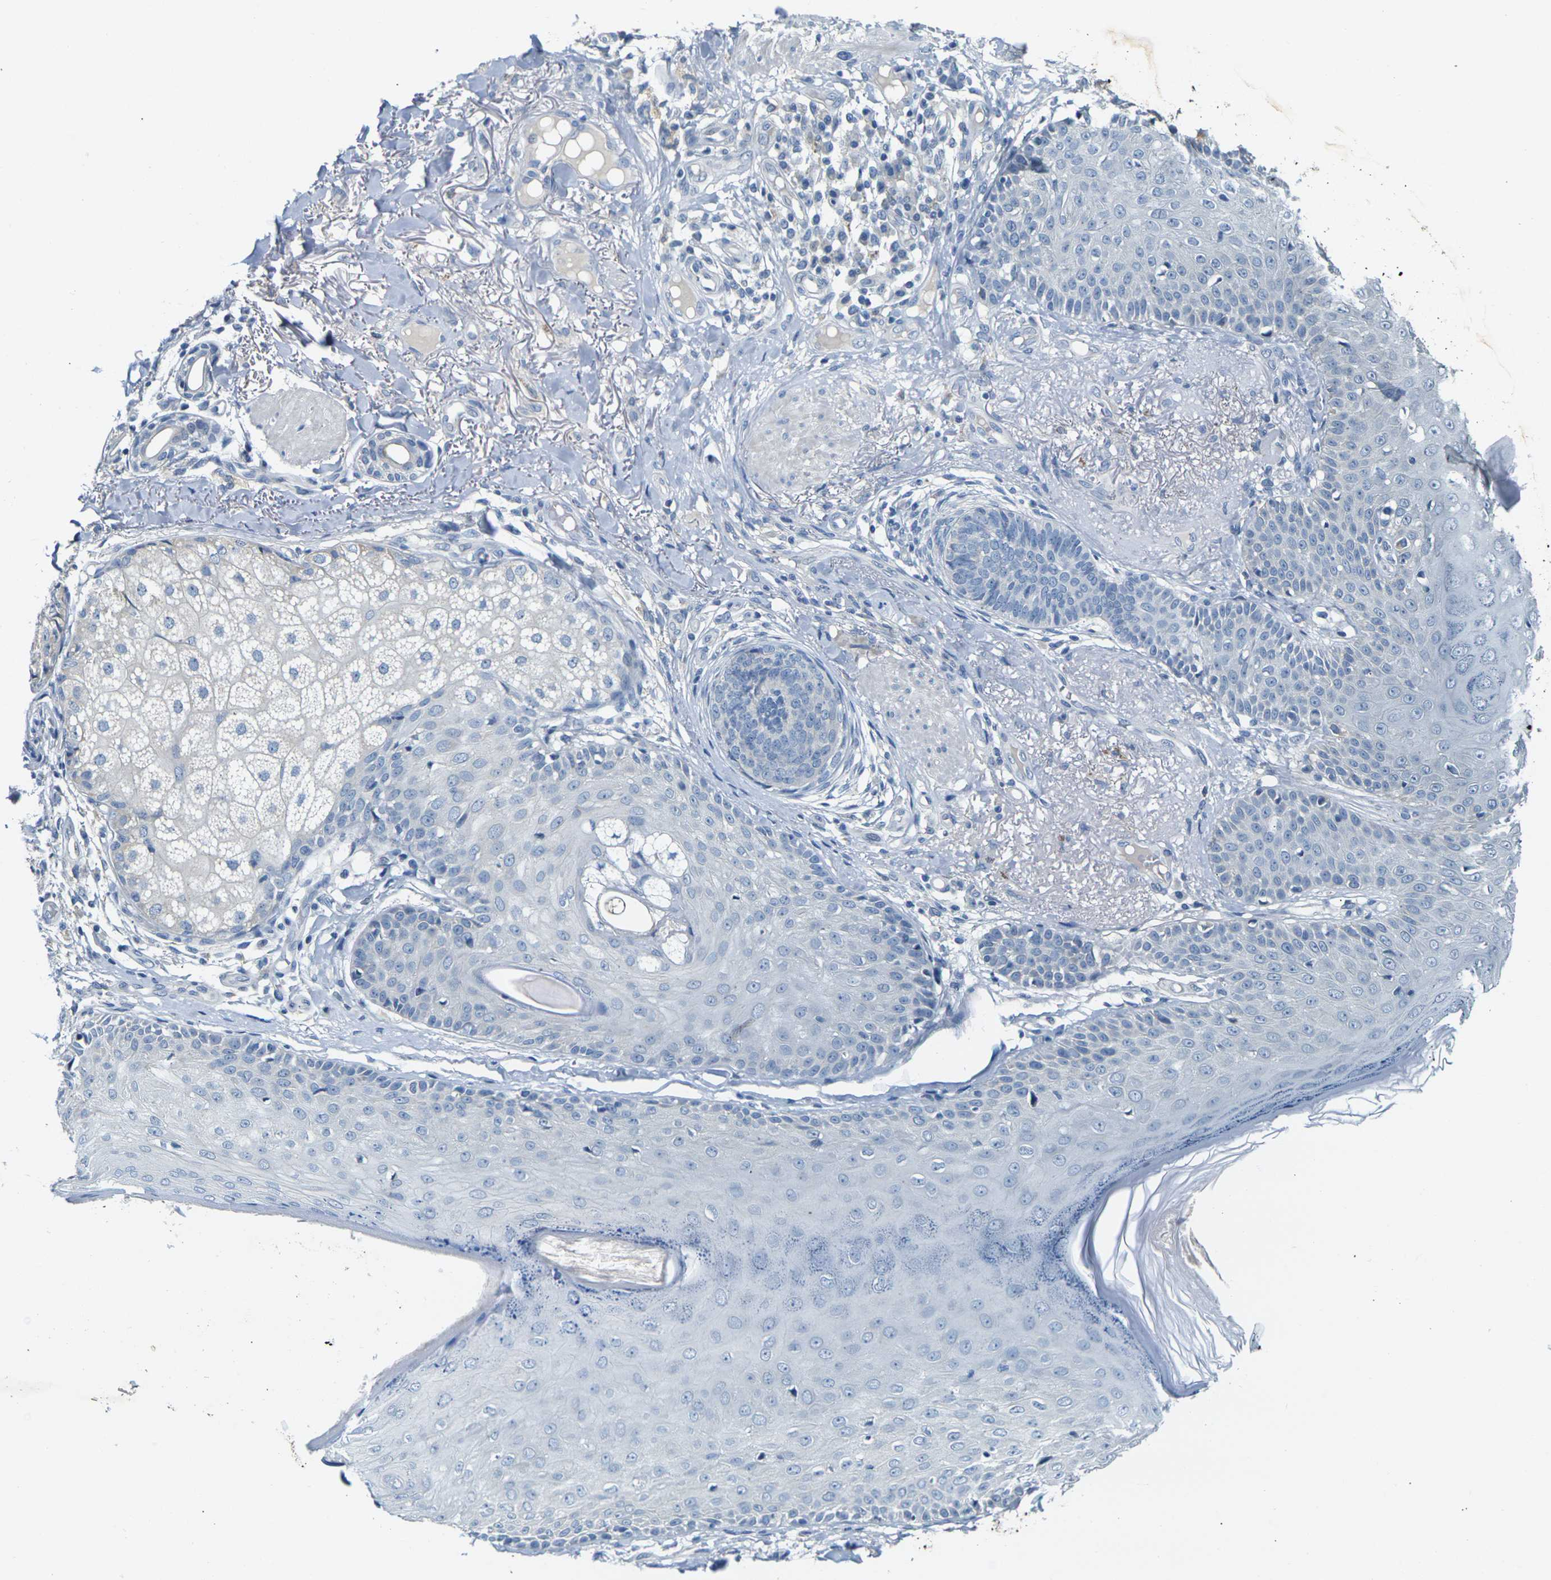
{"staining": {"intensity": "negative", "quantity": "none", "location": "none"}, "tissue": "skin cancer", "cell_type": "Tumor cells", "image_type": "cancer", "snomed": [{"axis": "morphology", "description": "Normal tissue, NOS"}, {"axis": "morphology", "description": "Basal cell carcinoma"}, {"axis": "topography", "description": "Skin"}], "caption": "DAB immunohistochemical staining of human basal cell carcinoma (skin) shows no significant staining in tumor cells.", "gene": "SHISAL2B", "patient": {"sex": "male", "age": 52}}